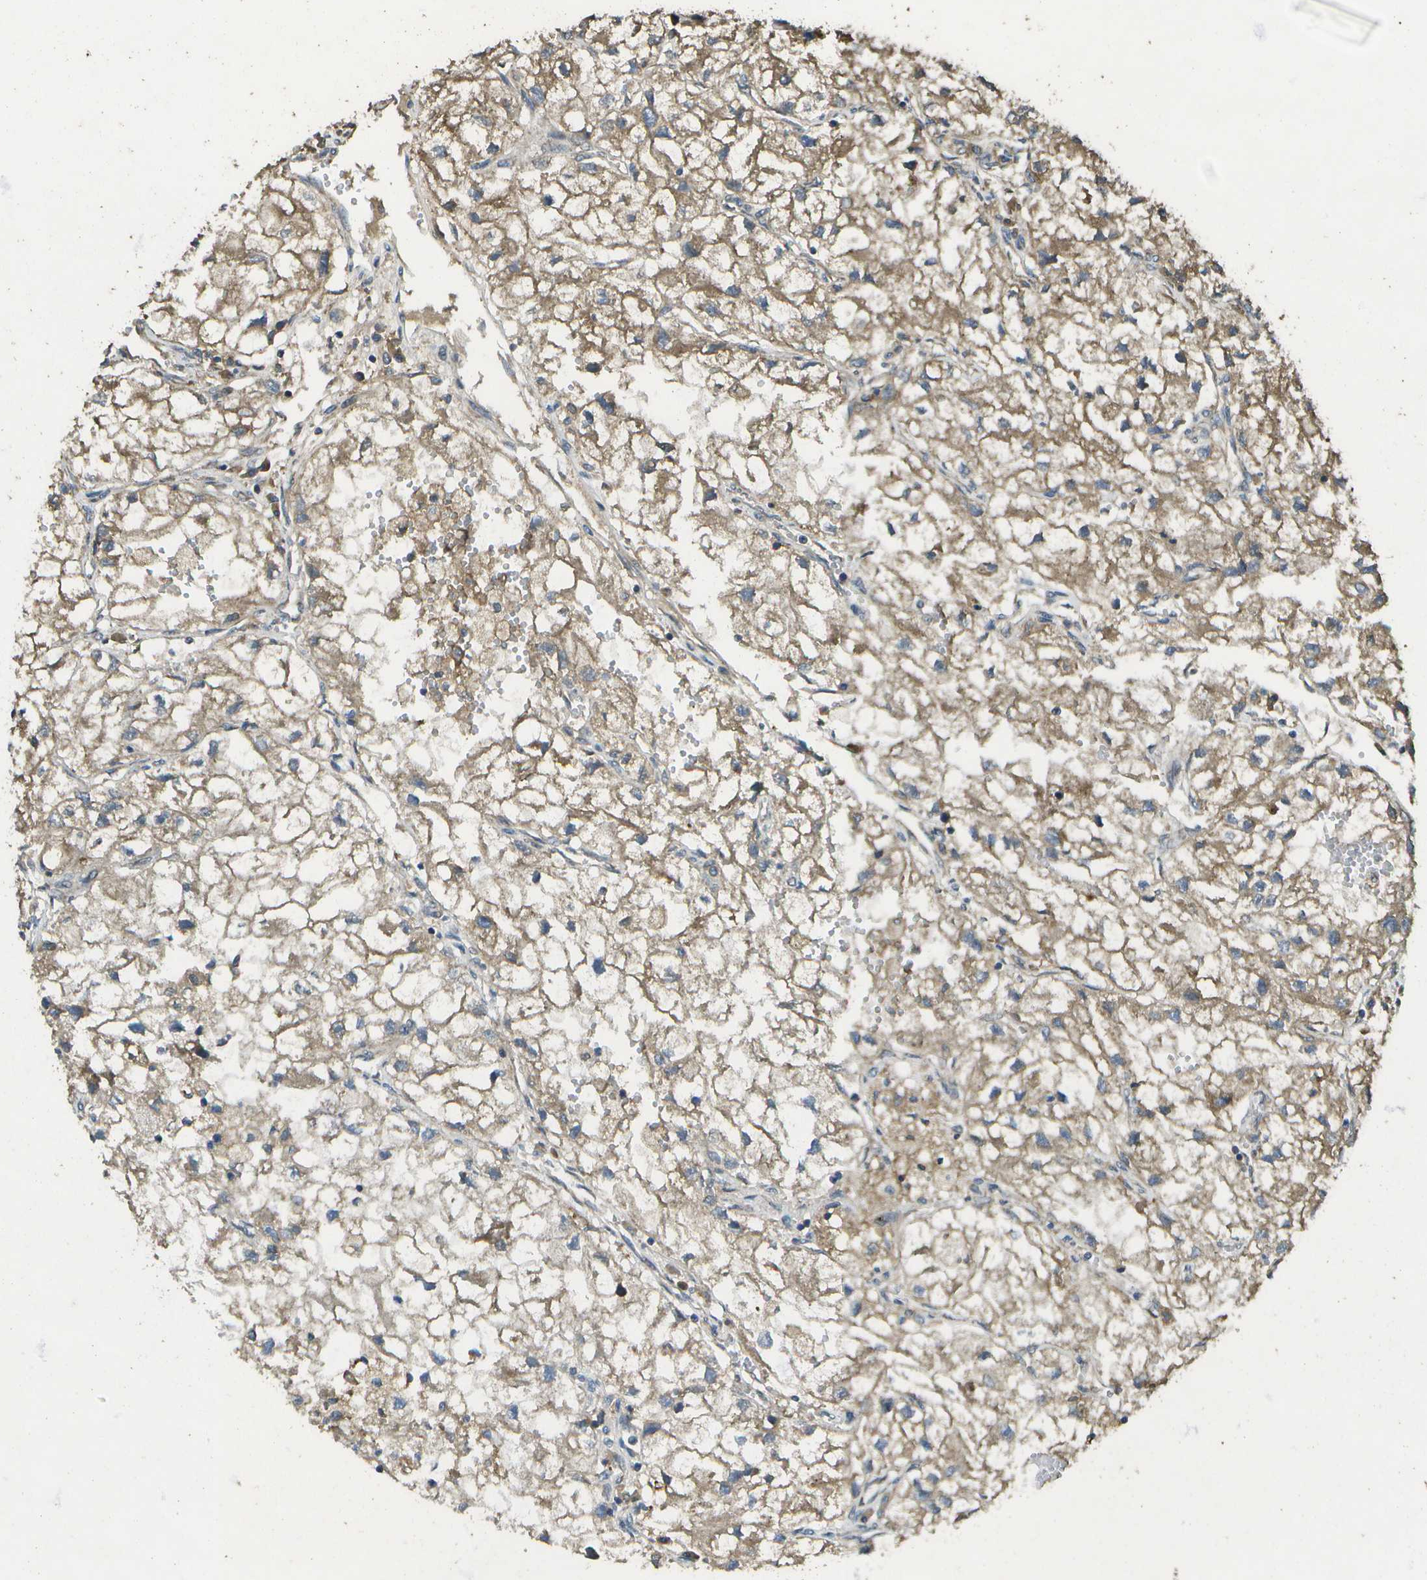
{"staining": {"intensity": "moderate", "quantity": ">75%", "location": "cytoplasmic/membranous"}, "tissue": "renal cancer", "cell_type": "Tumor cells", "image_type": "cancer", "snomed": [{"axis": "morphology", "description": "Adenocarcinoma, NOS"}, {"axis": "topography", "description": "Kidney"}], "caption": "Immunohistochemistry (DAB (3,3'-diaminobenzidine)) staining of human renal cancer reveals moderate cytoplasmic/membranous protein staining in about >75% of tumor cells. The protein is stained brown, and the nuclei are stained in blue (DAB (3,3'-diaminobenzidine) IHC with brightfield microscopy, high magnification).", "gene": "HFE", "patient": {"sex": "female", "age": 70}}